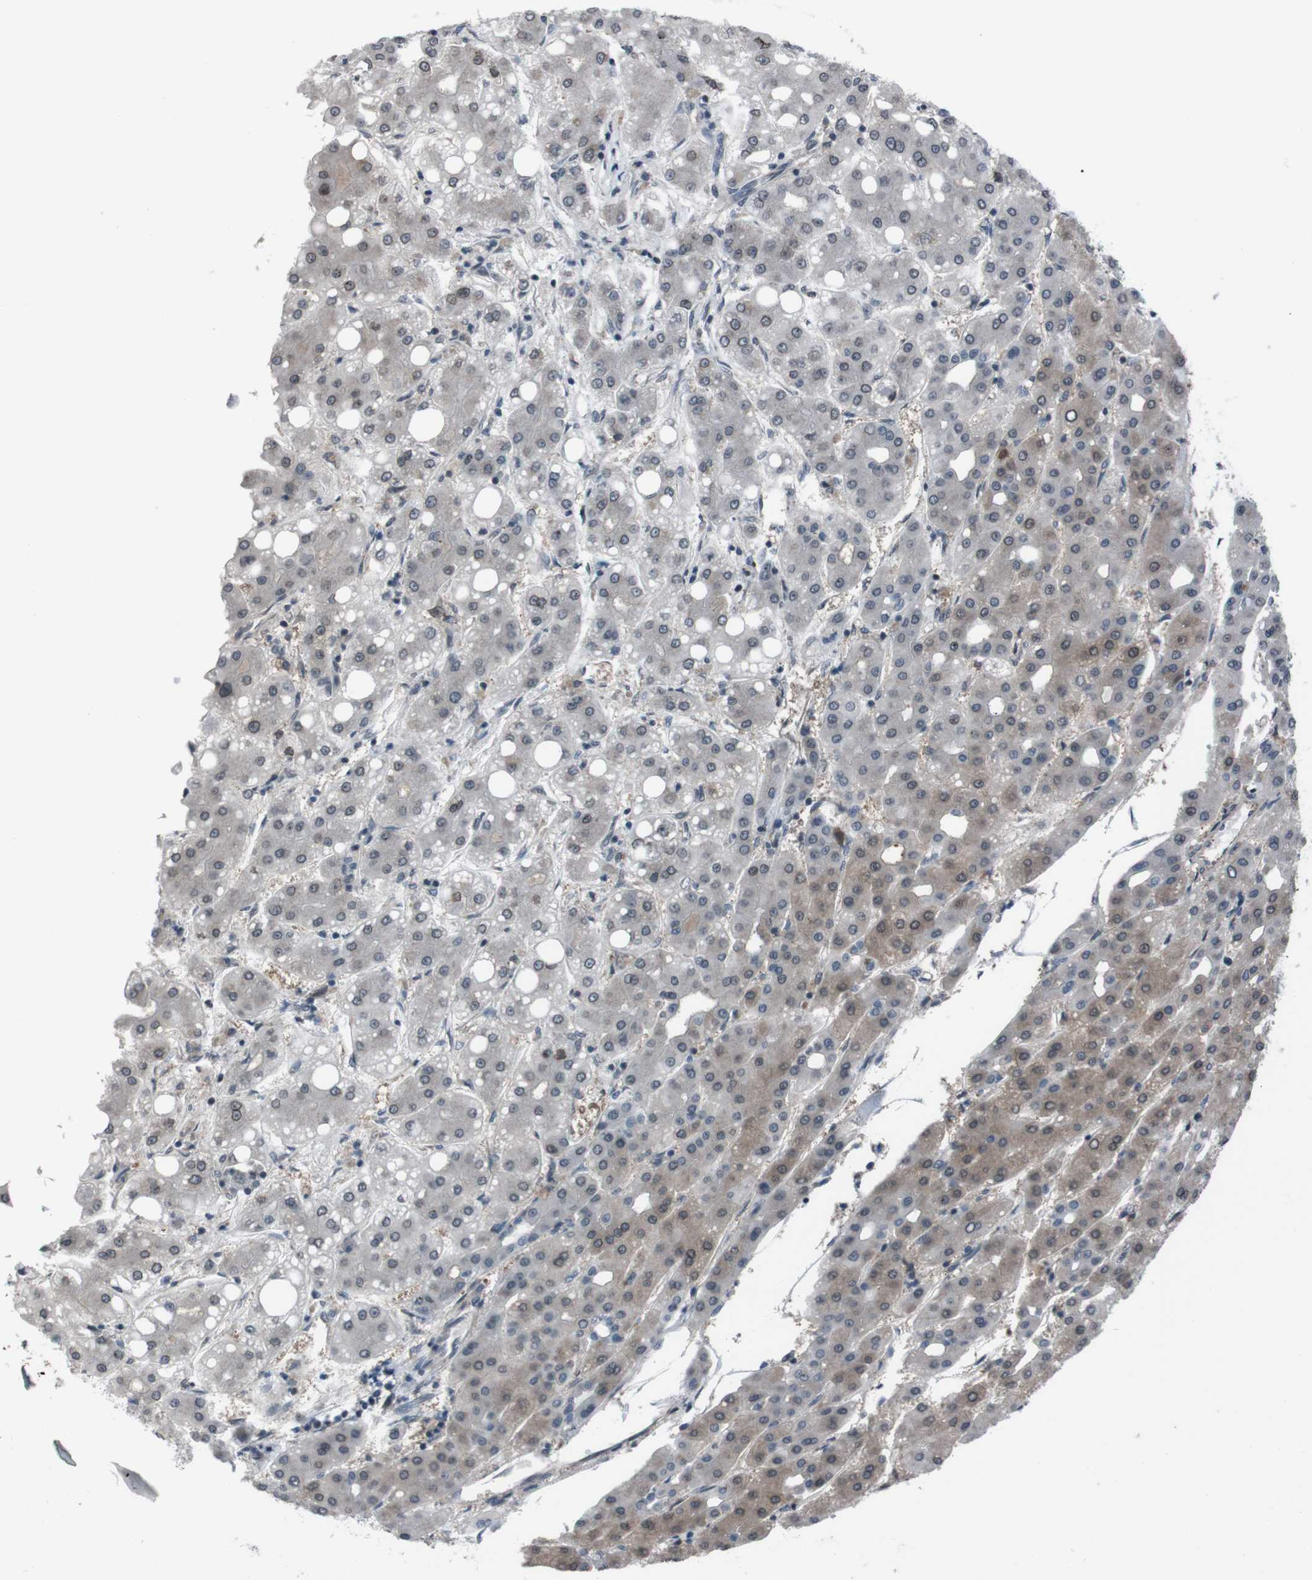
{"staining": {"intensity": "moderate", "quantity": "<25%", "location": "cytoplasmic/membranous,nuclear"}, "tissue": "liver cancer", "cell_type": "Tumor cells", "image_type": "cancer", "snomed": [{"axis": "morphology", "description": "Carcinoma, Hepatocellular, NOS"}, {"axis": "topography", "description": "Liver"}], "caption": "About <25% of tumor cells in human liver cancer (hepatocellular carcinoma) reveal moderate cytoplasmic/membranous and nuclear protein staining as visualized by brown immunohistochemical staining.", "gene": "SS18L1", "patient": {"sex": "male", "age": 65}}